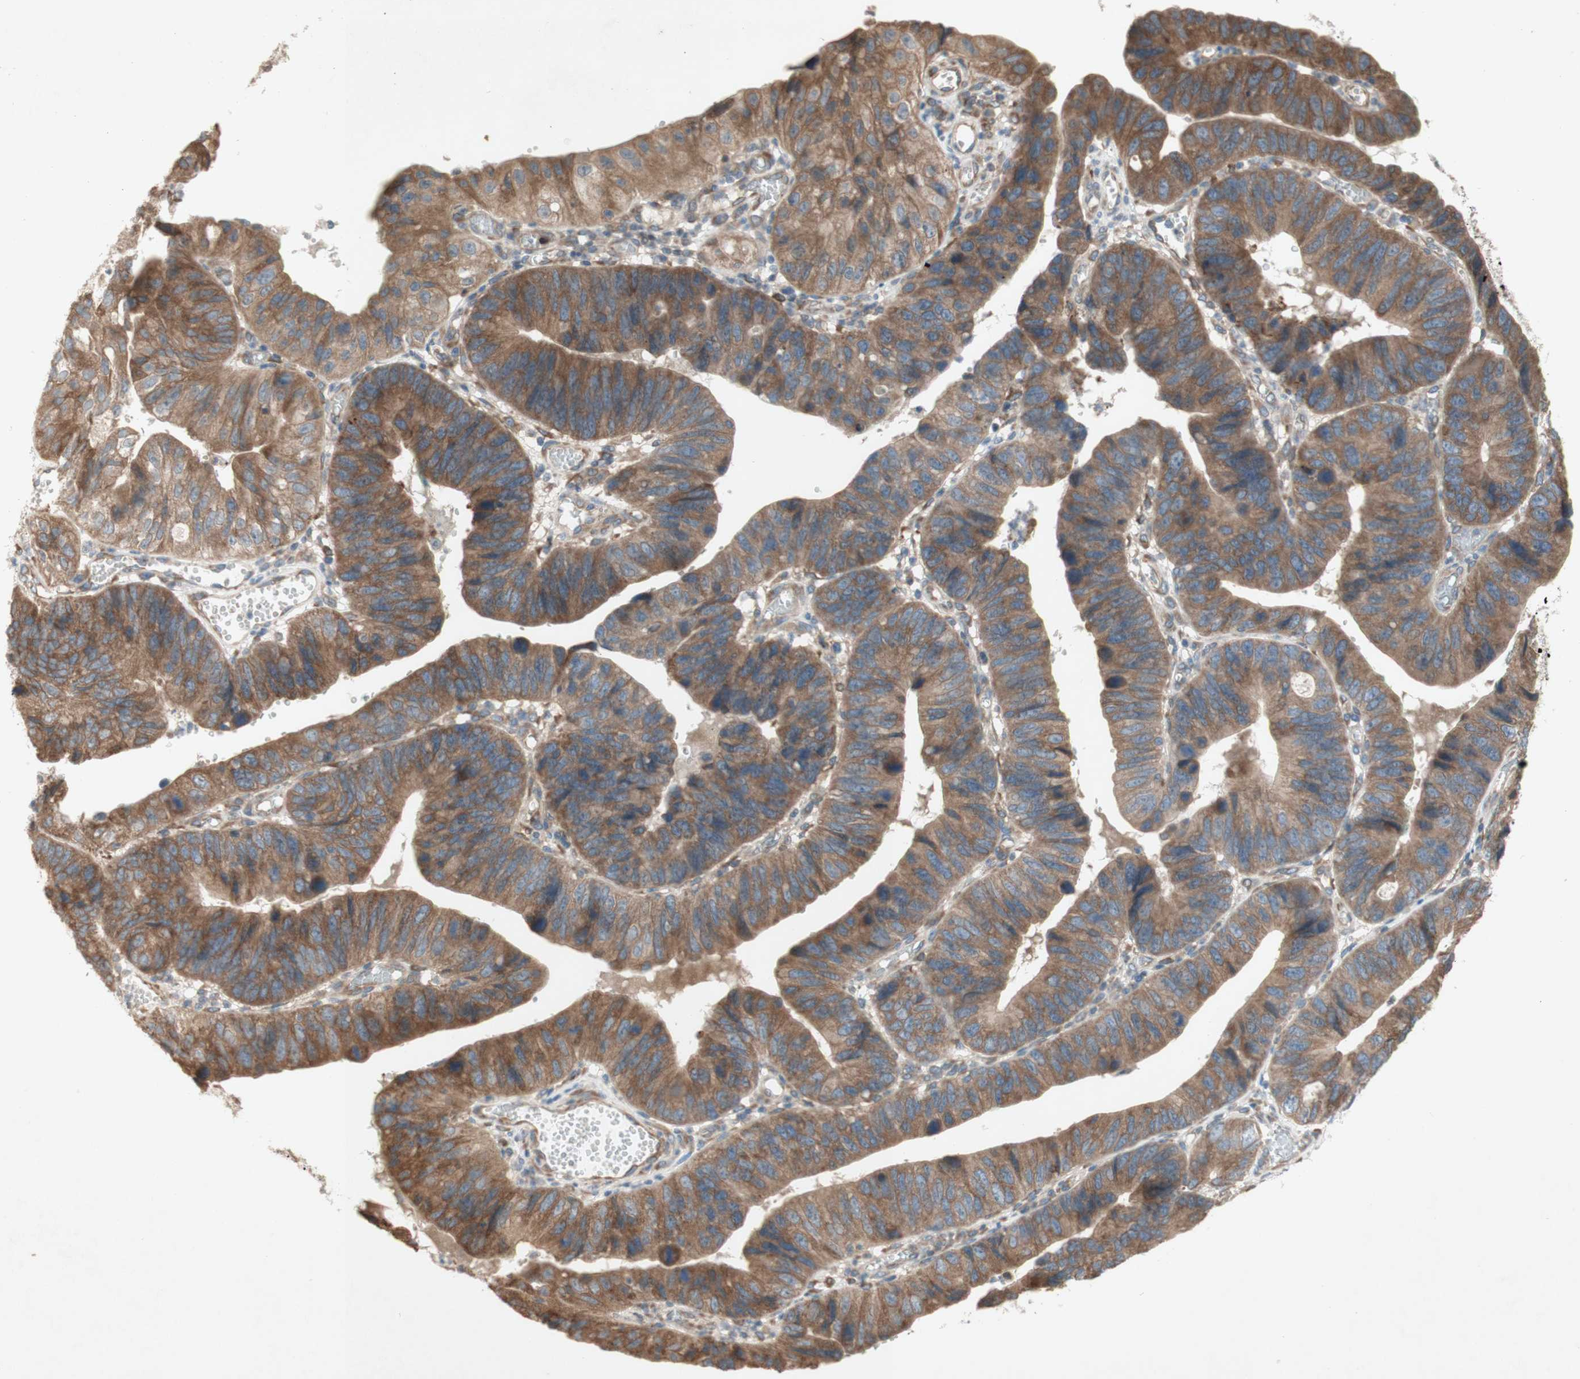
{"staining": {"intensity": "moderate", "quantity": ">75%", "location": "cytoplasmic/membranous"}, "tissue": "stomach cancer", "cell_type": "Tumor cells", "image_type": "cancer", "snomed": [{"axis": "morphology", "description": "Adenocarcinoma, NOS"}, {"axis": "topography", "description": "Stomach"}], "caption": "Adenocarcinoma (stomach) stained with immunohistochemistry (IHC) exhibits moderate cytoplasmic/membranous staining in approximately >75% of tumor cells.", "gene": "SOCS2", "patient": {"sex": "male", "age": 59}}